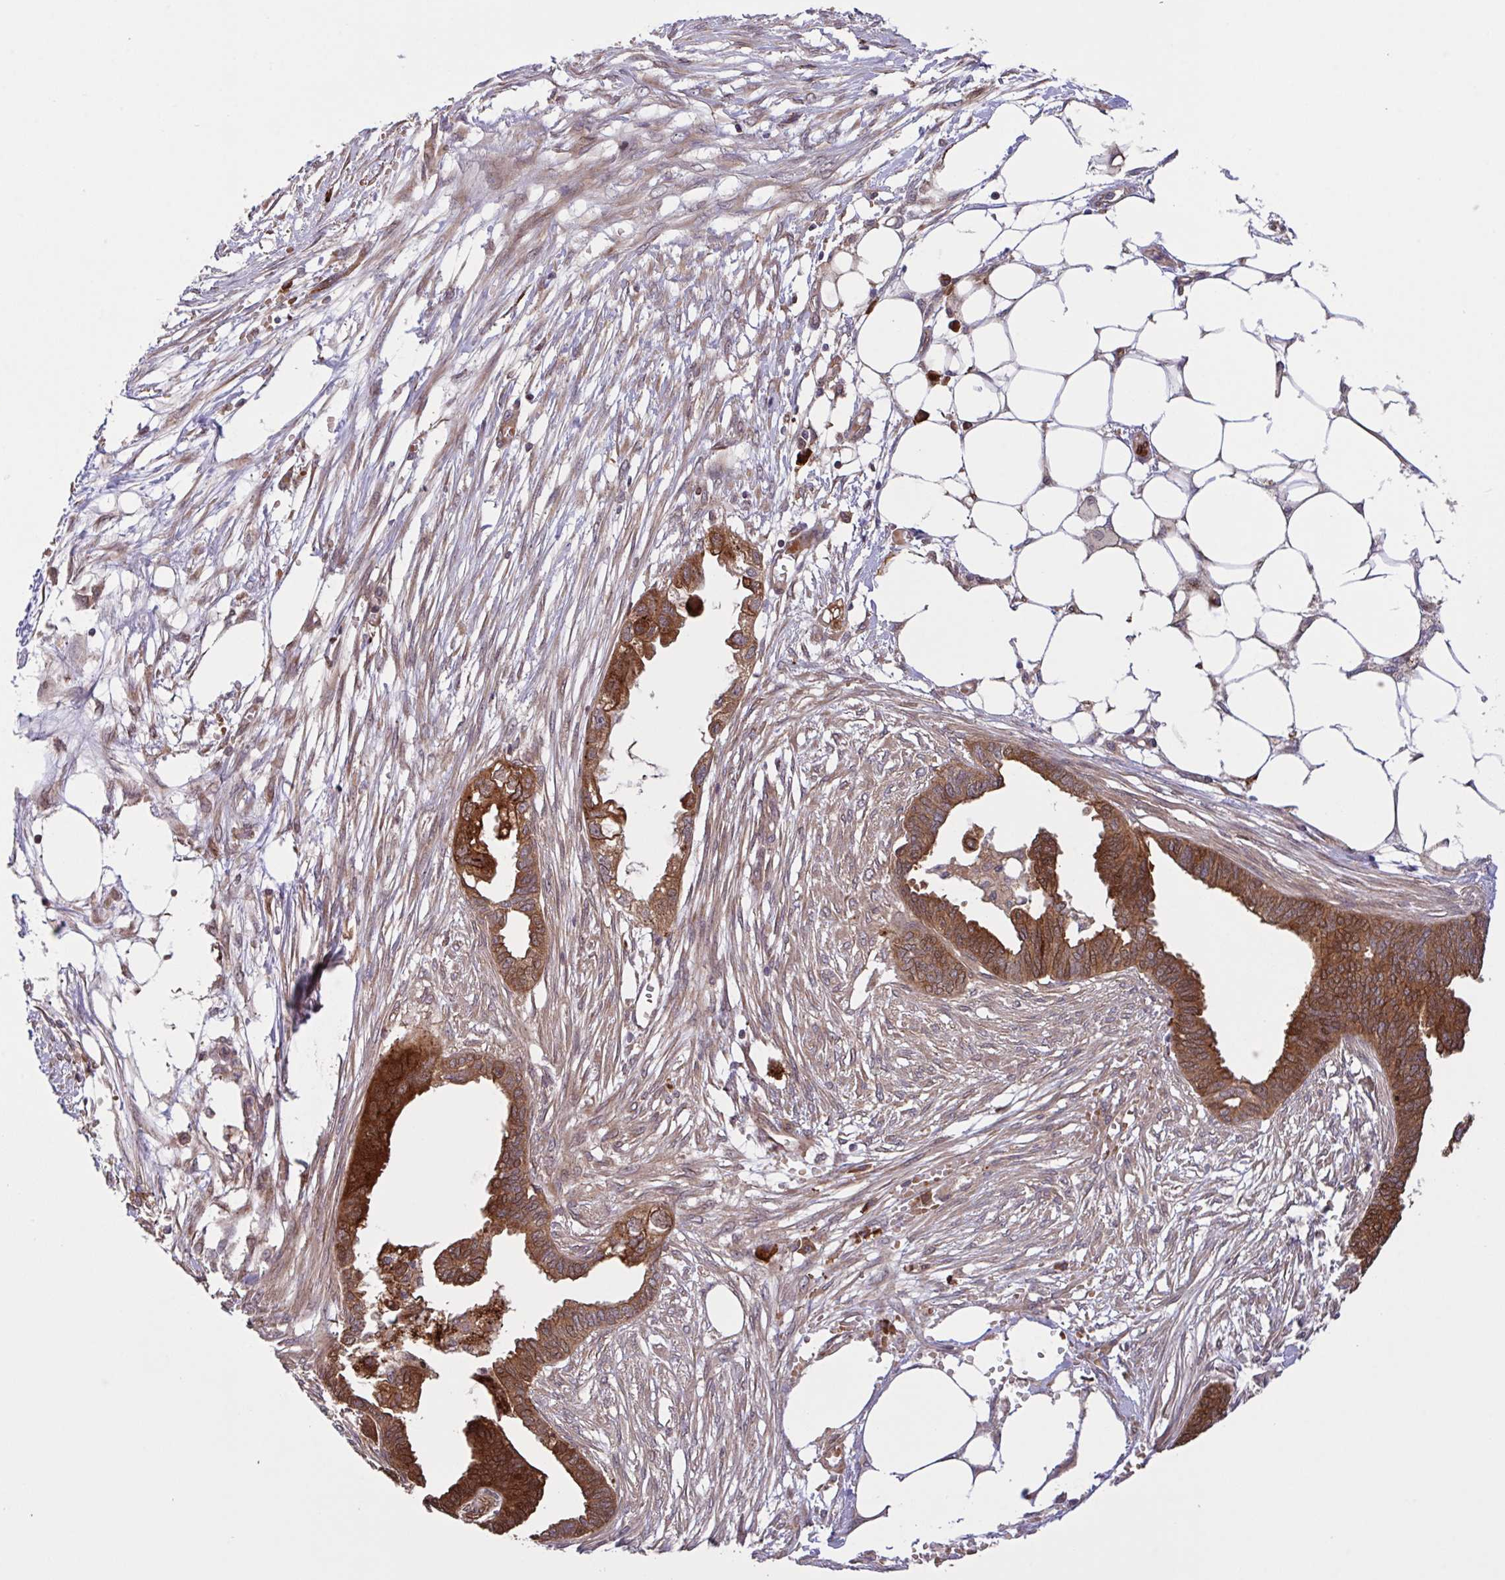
{"staining": {"intensity": "strong", "quantity": ">75%", "location": "cytoplasmic/membranous"}, "tissue": "endometrial cancer", "cell_type": "Tumor cells", "image_type": "cancer", "snomed": [{"axis": "morphology", "description": "Adenocarcinoma, NOS"}, {"axis": "morphology", "description": "Adenocarcinoma, metastatic, NOS"}, {"axis": "topography", "description": "Adipose tissue"}, {"axis": "topography", "description": "Endometrium"}], "caption": "A high-resolution histopathology image shows immunohistochemistry staining of endometrial metastatic adenocarcinoma, which displays strong cytoplasmic/membranous staining in approximately >75% of tumor cells.", "gene": "INTS10", "patient": {"sex": "female", "age": 67}}